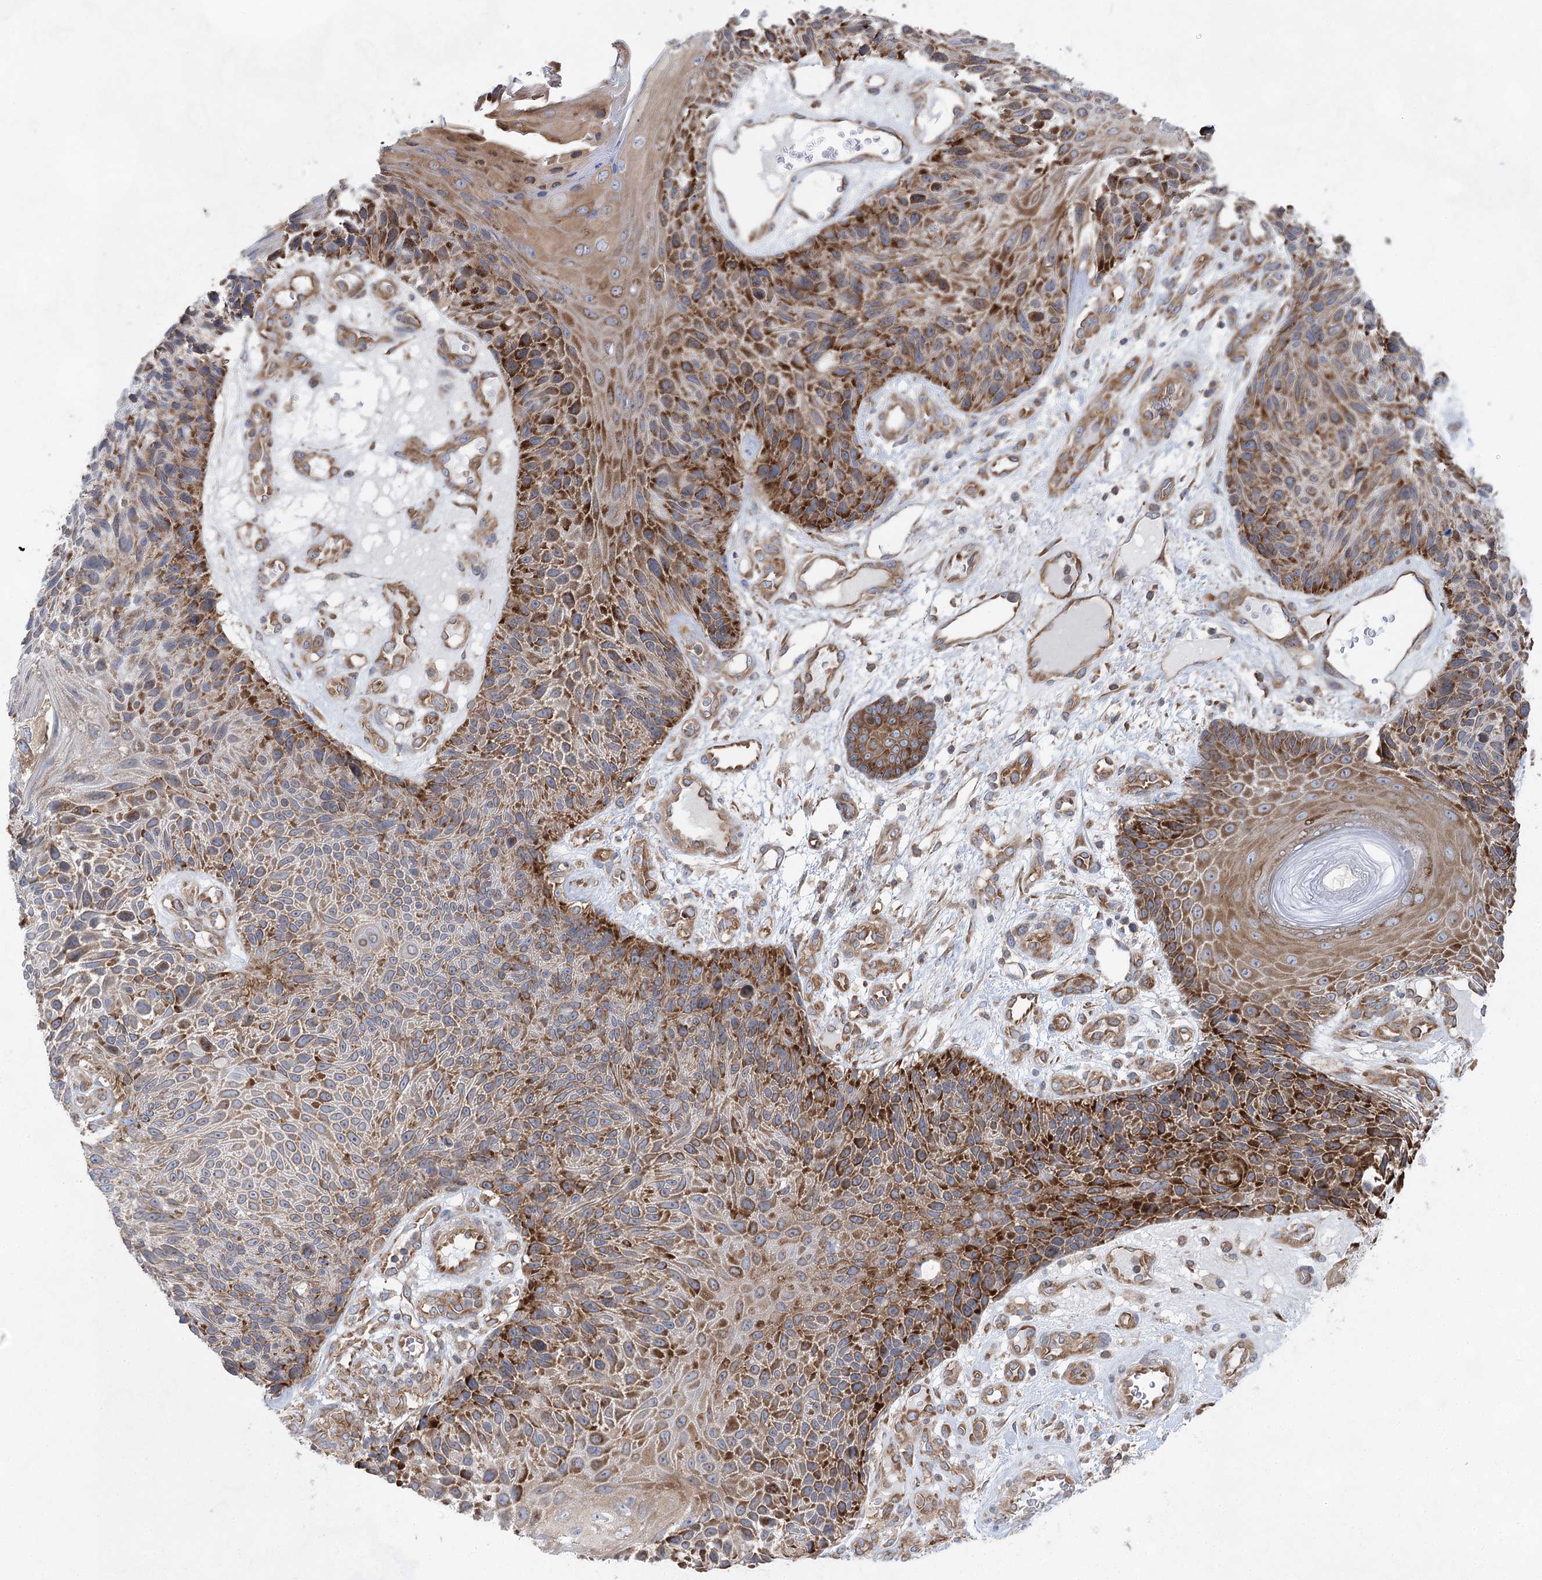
{"staining": {"intensity": "strong", "quantity": ">75%", "location": "cytoplasmic/membranous"}, "tissue": "skin cancer", "cell_type": "Tumor cells", "image_type": "cancer", "snomed": [{"axis": "morphology", "description": "Squamous cell carcinoma, NOS"}, {"axis": "topography", "description": "Skin"}], "caption": "Squamous cell carcinoma (skin) was stained to show a protein in brown. There is high levels of strong cytoplasmic/membranous staining in approximately >75% of tumor cells. The staining was performed using DAB (3,3'-diaminobenzidine) to visualize the protein expression in brown, while the nuclei were stained in blue with hematoxylin (Magnification: 20x).", "gene": "EIF3A", "patient": {"sex": "female", "age": 88}}